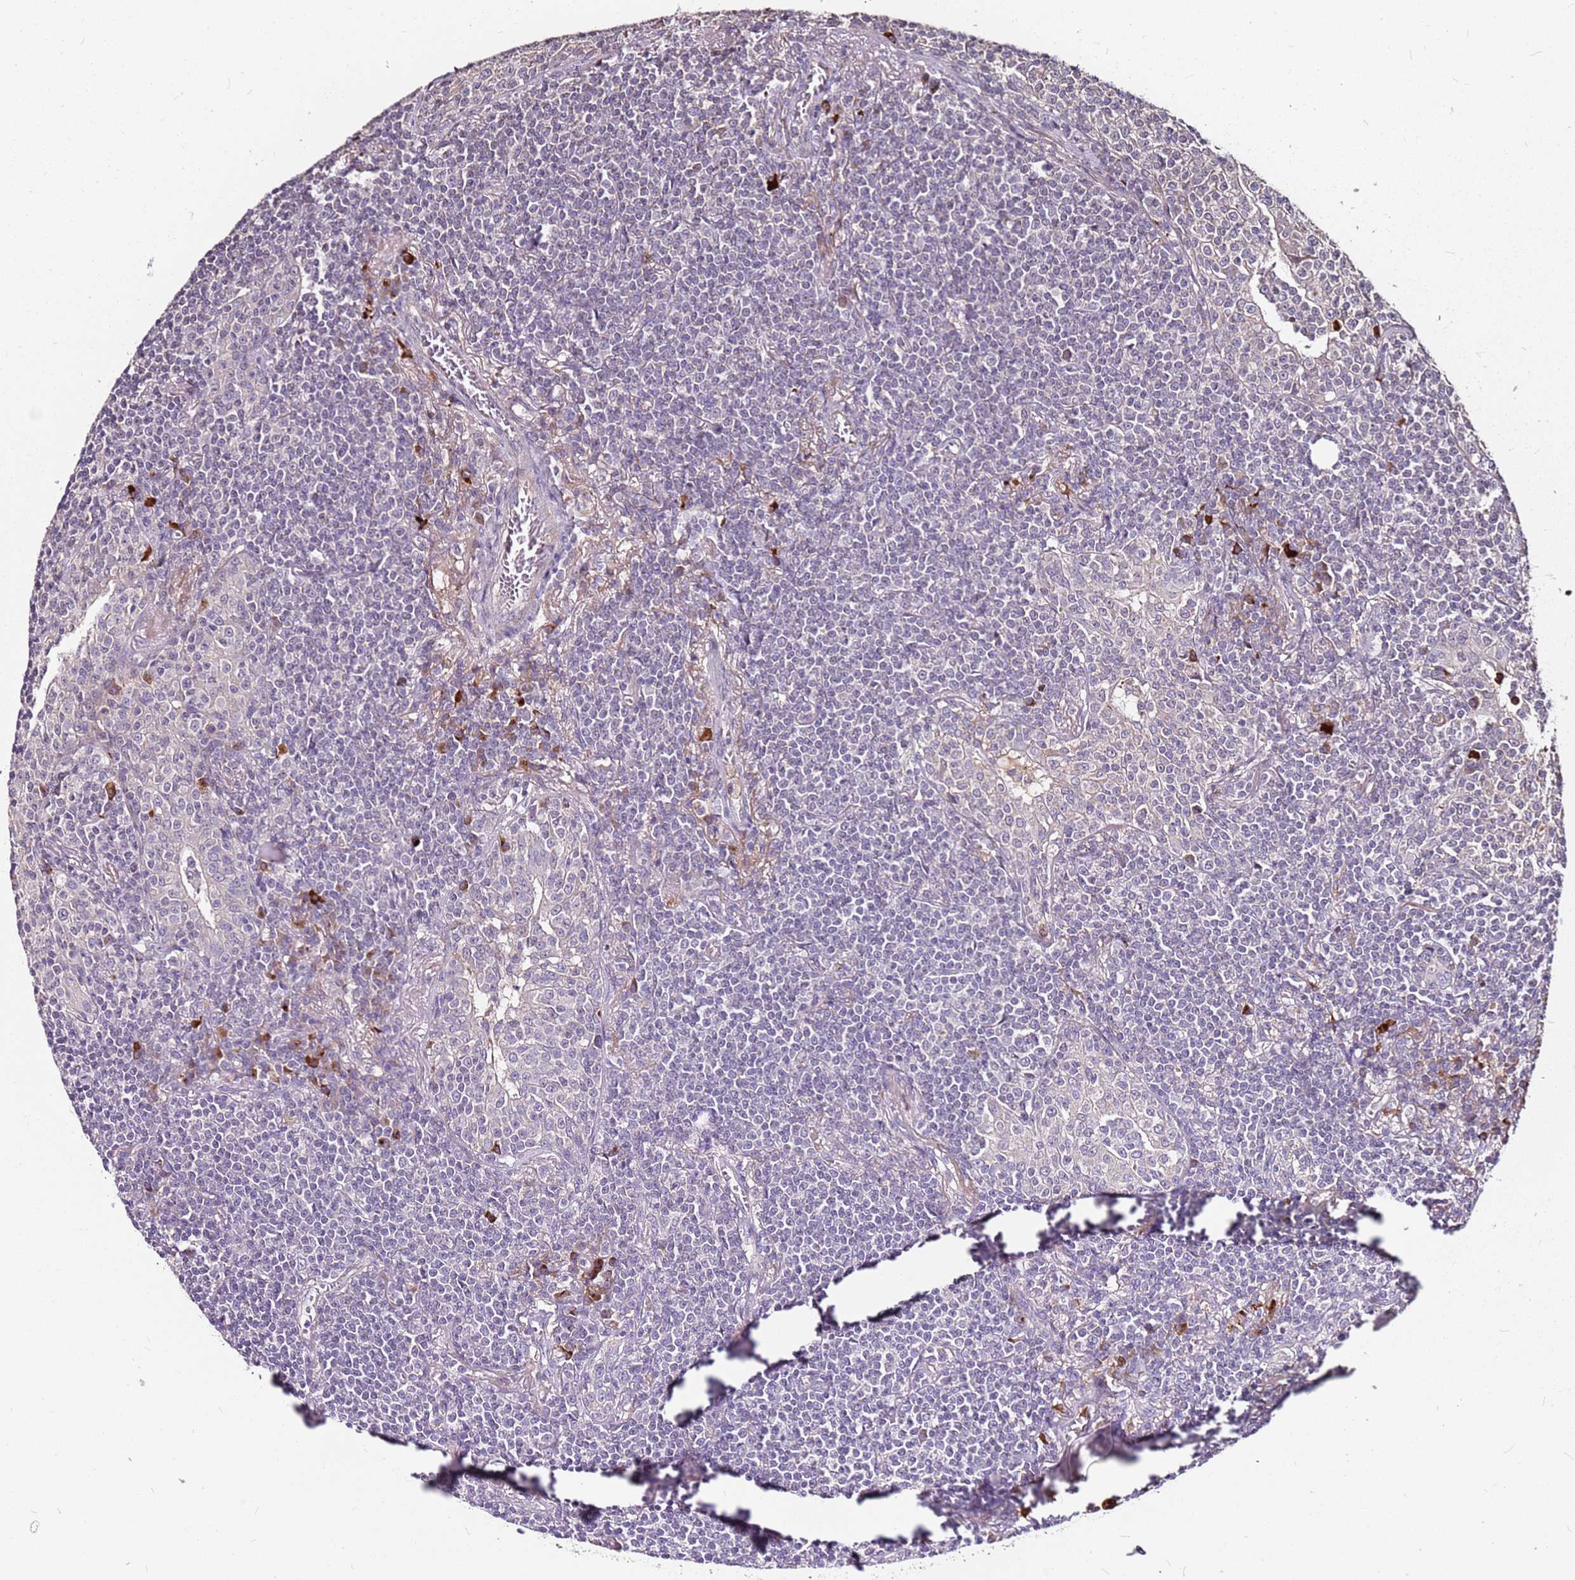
{"staining": {"intensity": "negative", "quantity": "none", "location": "none"}, "tissue": "lymphoma", "cell_type": "Tumor cells", "image_type": "cancer", "snomed": [{"axis": "morphology", "description": "Malignant lymphoma, non-Hodgkin's type, Low grade"}, {"axis": "topography", "description": "Lung"}], "caption": "Human low-grade malignant lymphoma, non-Hodgkin's type stained for a protein using immunohistochemistry (IHC) demonstrates no staining in tumor cells.", "gene": "DCDC2C", "patient": {"sex": "female", "age": 71}}